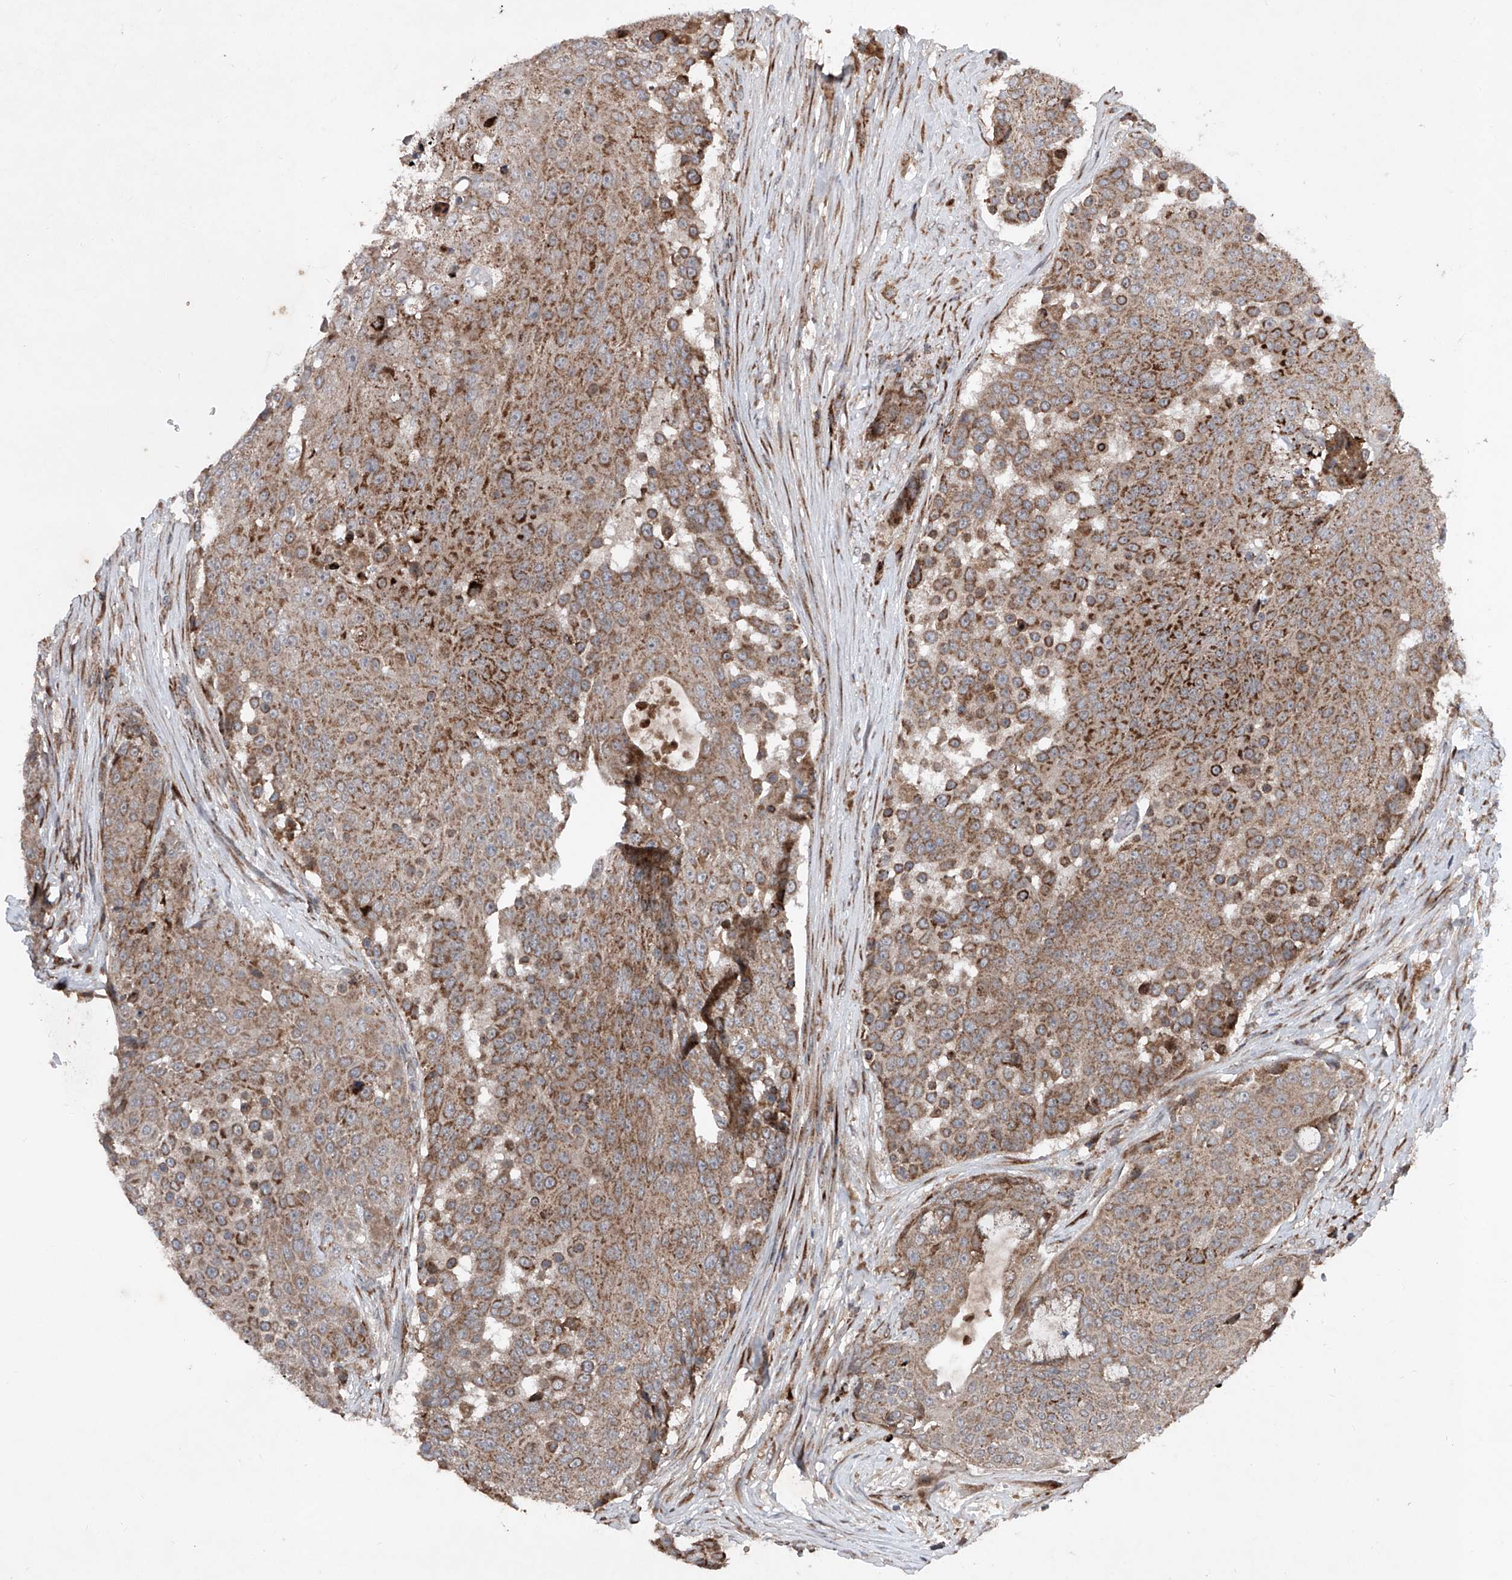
{"staining": {"intensity": "moderate", "quantity": ">75%", "location": "cytoplasmic/membranous"}, "tissue": "urothelial cancer", "cell_type": "Tumor cells", "image_type": "cancer", "snomed": [{"axis": "morphology", "description": "Urothelial carcinoma, High grade"}, {"axis": "topography", "description": "Urinary bladder"}], "caption": "Human high-grade urothelial carcinoma stained for a protein (brown) shows moderate cytoplasmic/membranous positive expression in approximately >75% of tumor cells.", "gene": "DAD1", "patient": {"sex": "female", "age": 63}}